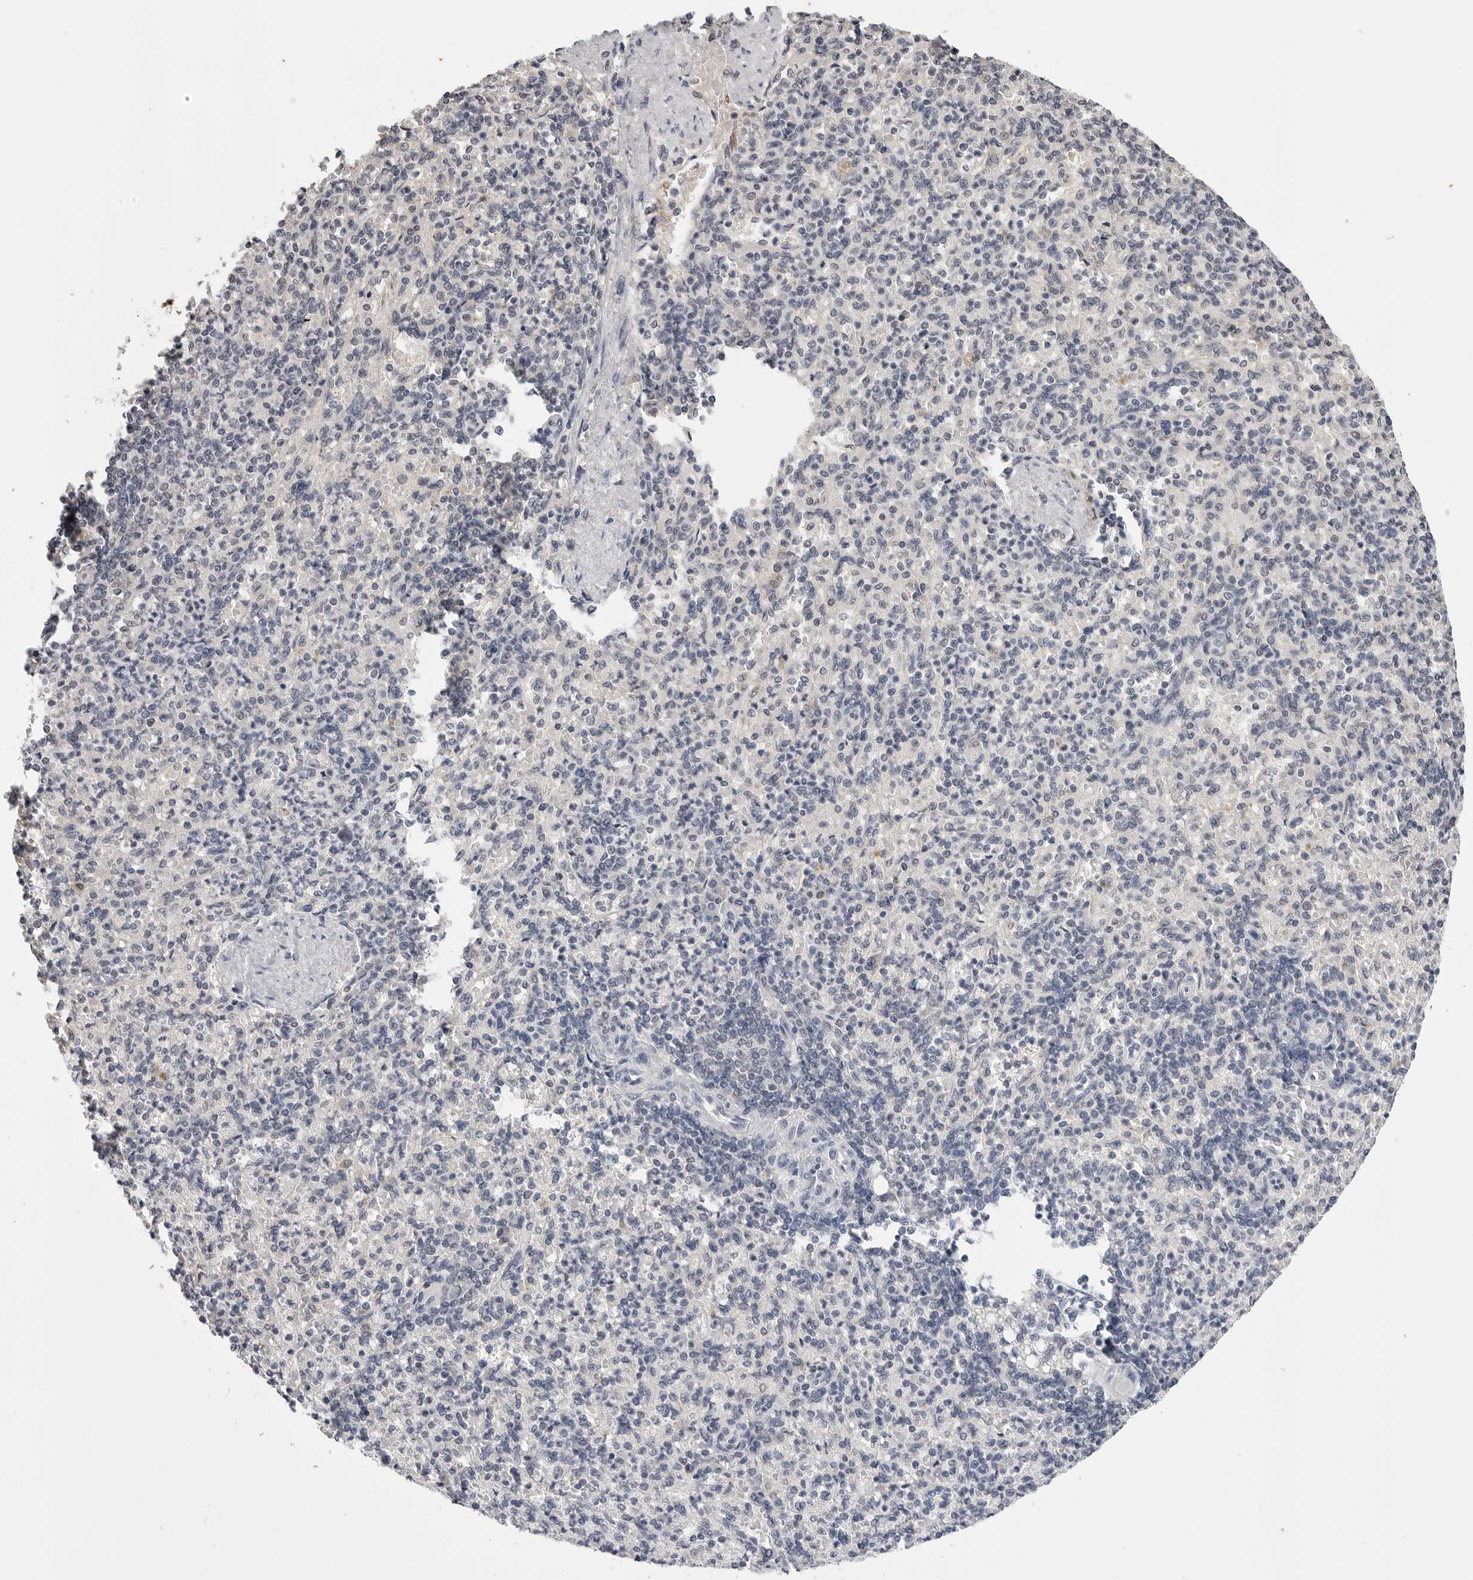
{"staining": {"intensity": "negative", "quantity": "none", "location": "none"}, "tissue": "spleen", "cell_type": "Cells in red pulp", "image_type": "normal", "snomed": [{"axis": "morphology", "description": "Normal tissue, NOS"}, {"axis": "topography", "description": "Spleen"}], "caption": "This is an immunohistochemistry (IHC) histopathology image of normal spleen. There is no expression in cells in red pulp.", "gene": "CDK20", "patient": {"sex": "female", "age": 74}}